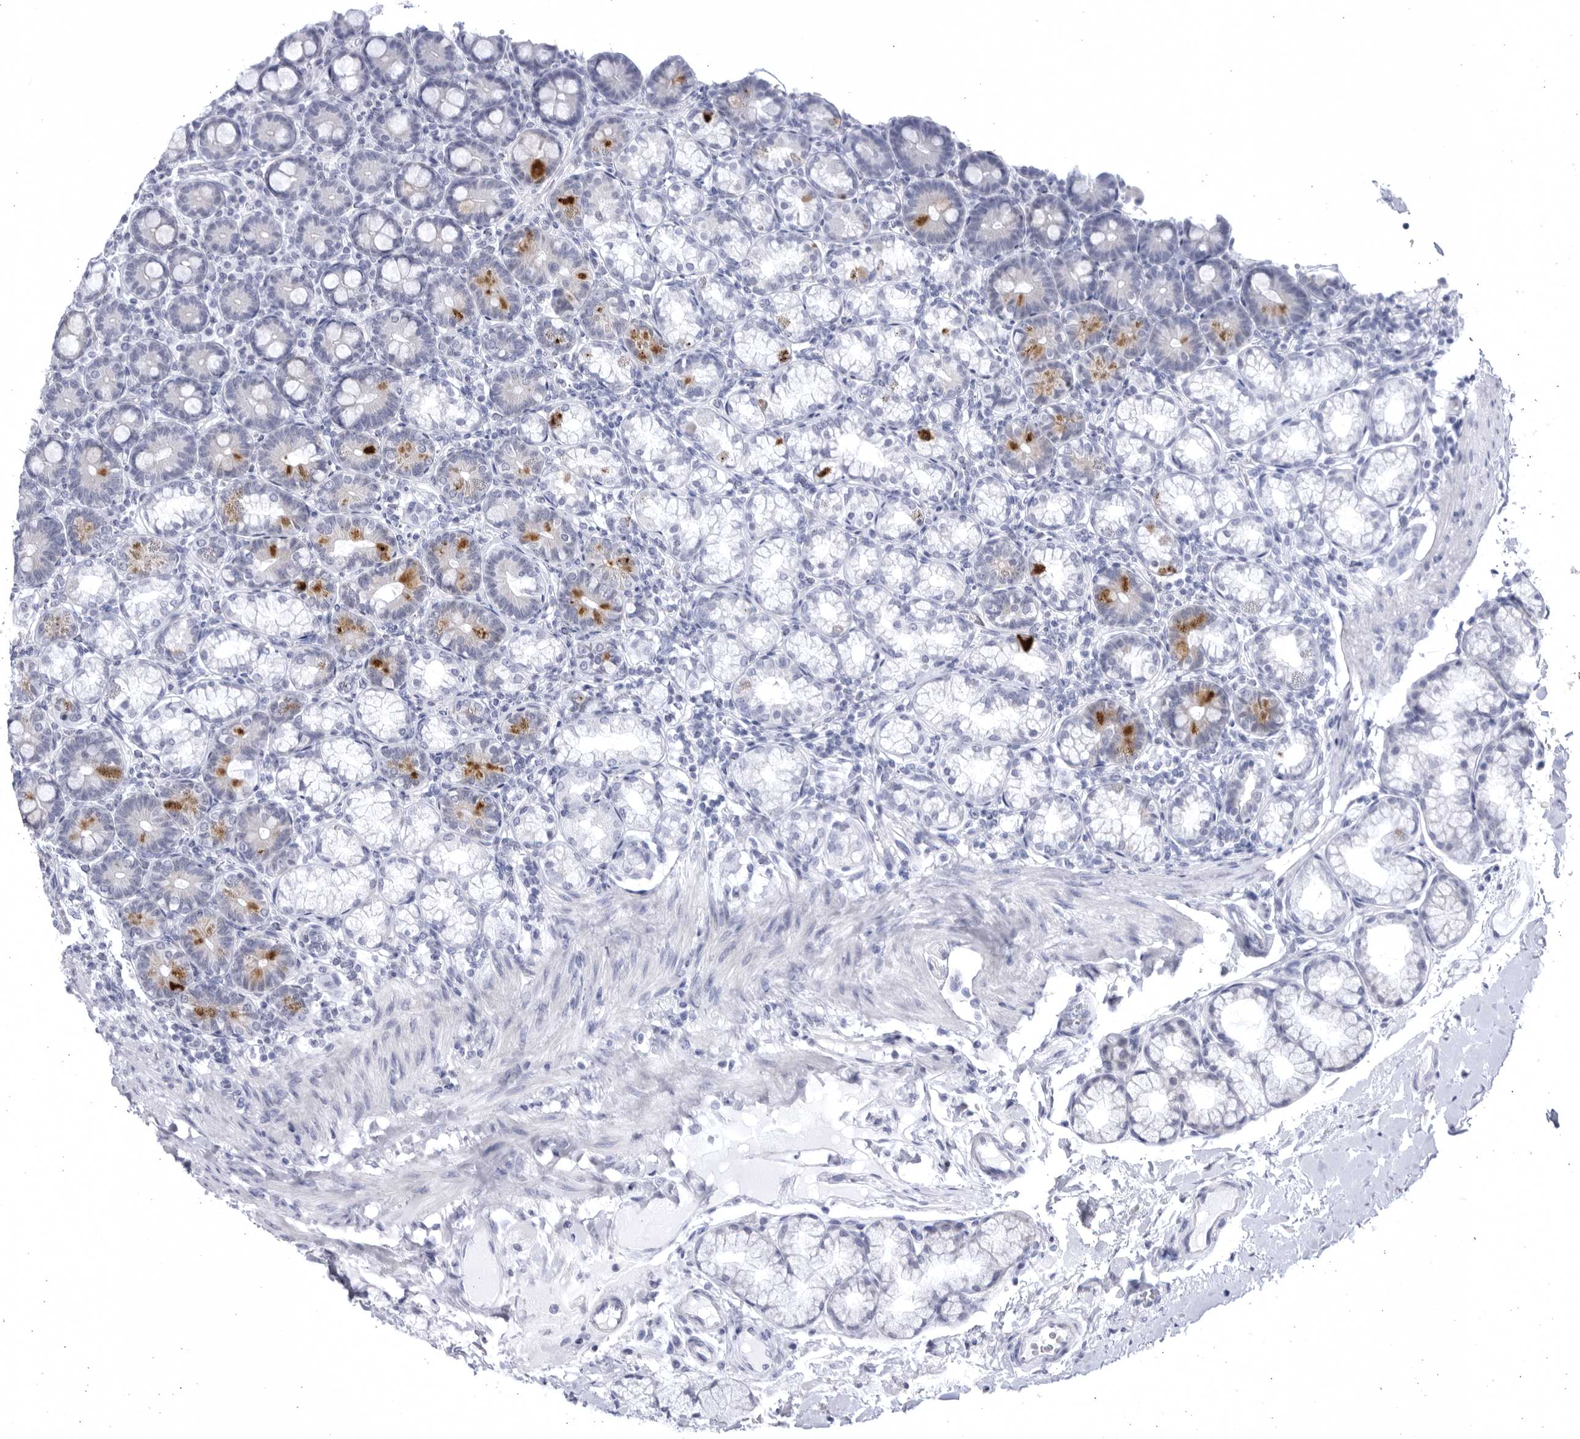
{"staining": {"intensity": "moderate", "quantity": "<25%", "location": "cytoplasmic/membranous"}, "tissue": "duodenum", "cell_type": "Glandular cells", "image_type": "normal", "snomed": [{"axis": "morphology", "description": "Normal tissue, NOS"}, {"axis": "topography", "description": "Duodenum"}], "caption": "Brown immunohistochemical staining in benign duodenum displays moderate cytoplasmic/membranous expression in about <25% of glandular cells. The protein of interest is shown in brown color, while the nuclei are stained blue.", "gene": "CCDC181", "patient": {"sex": "male", "age": 50}}